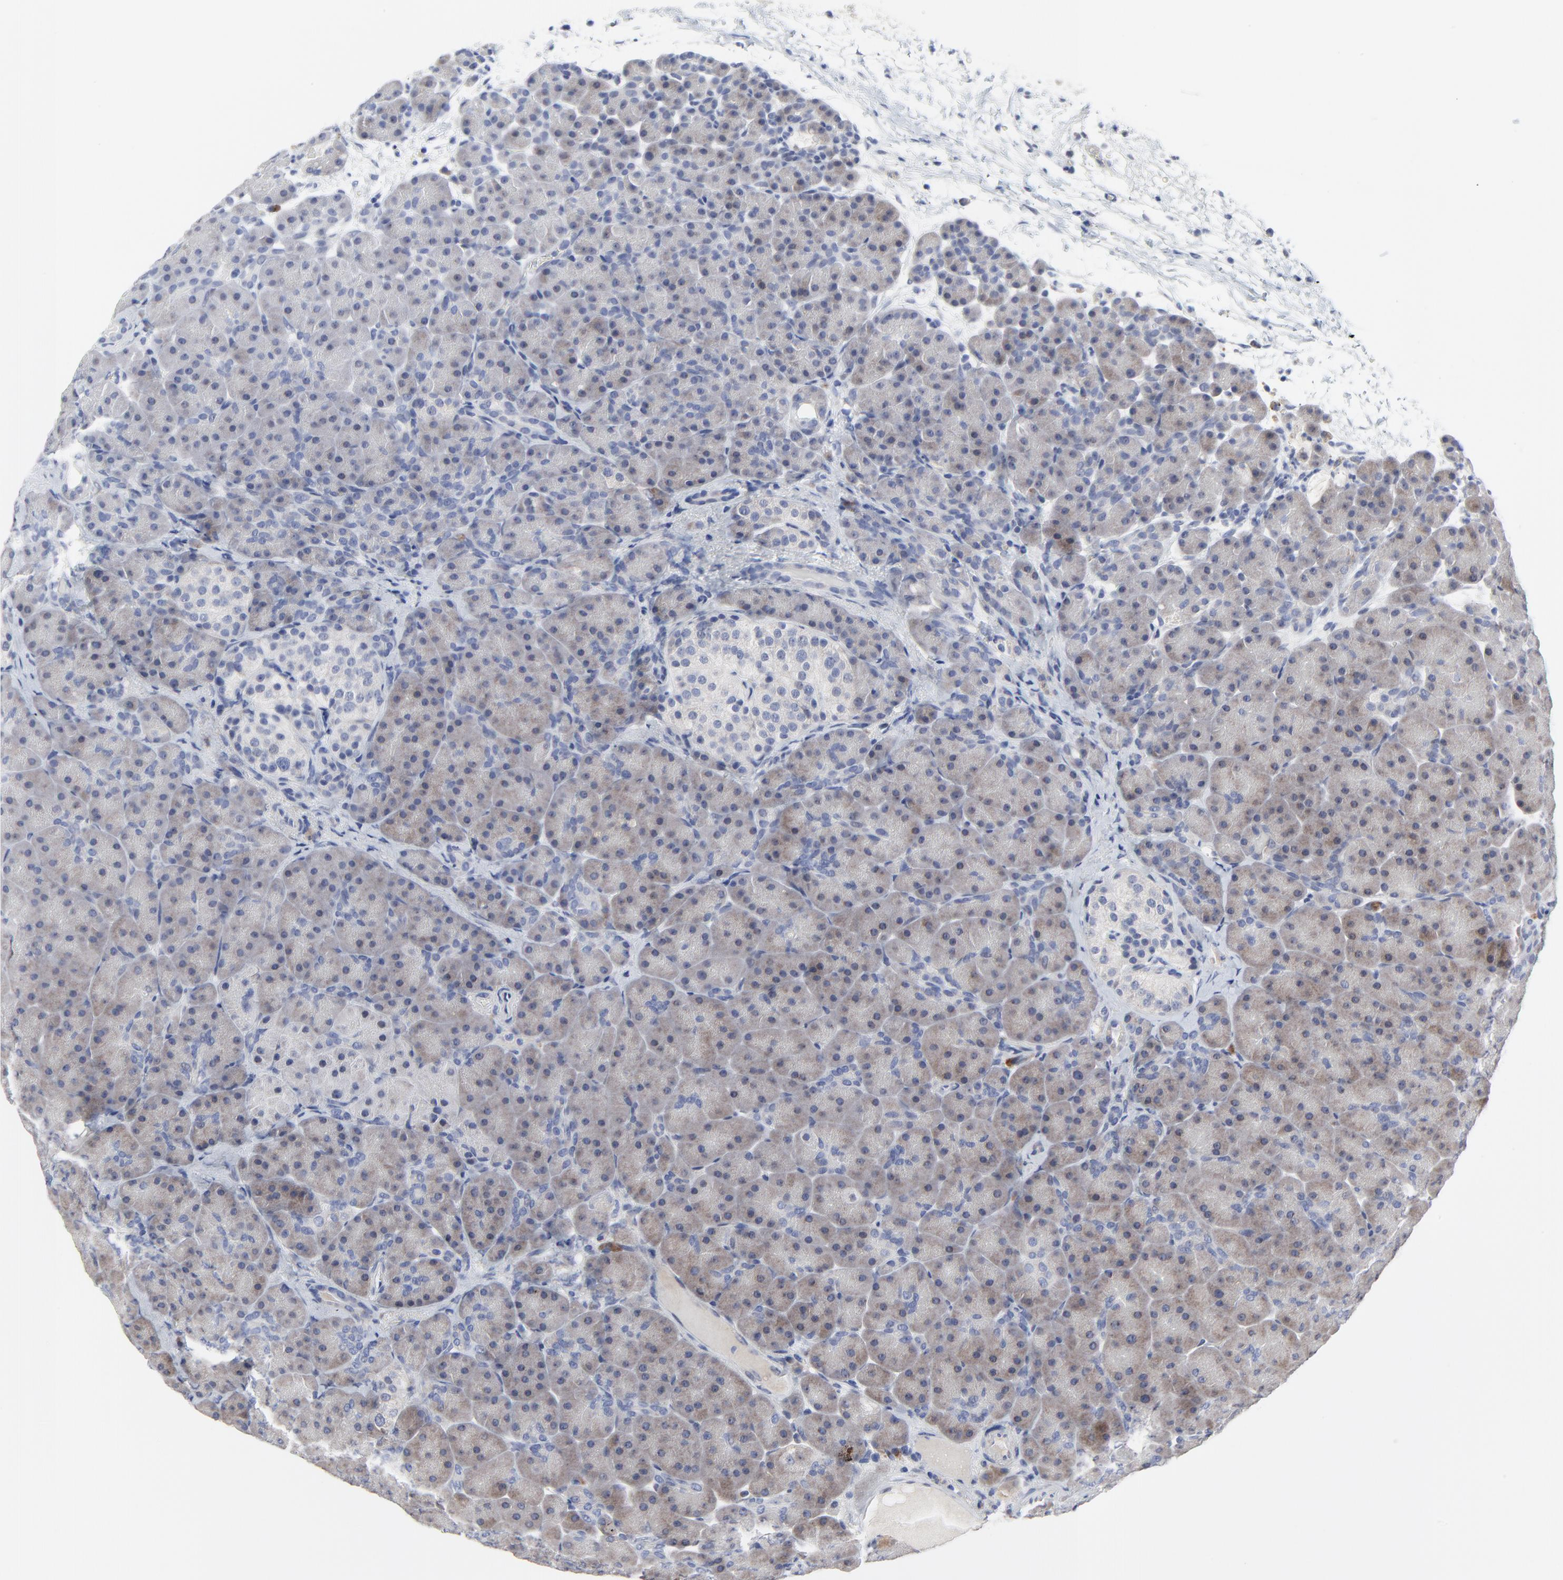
{"staining": {"intensity": "weak", "quantity": ">75%", "location": "cytoplasmic/membranous"}, "tissue": "pancreas", "cell_type": "Exocrine glandular cells", "image_type": "normal", "snomed": [{"axis": "morphology", "description": "Normal tissue, NOS"}, {"axis": "topography", "description": "Pancreas"}], "caption": "This is a histology image of immunohistochemistry staining of normal pancreas, which shows weak positivity in the cytoplasmic/membranous of exocrine glandular cells.", "gene": "NLGN3", "patient": {"sex": "male", "age": 66}}